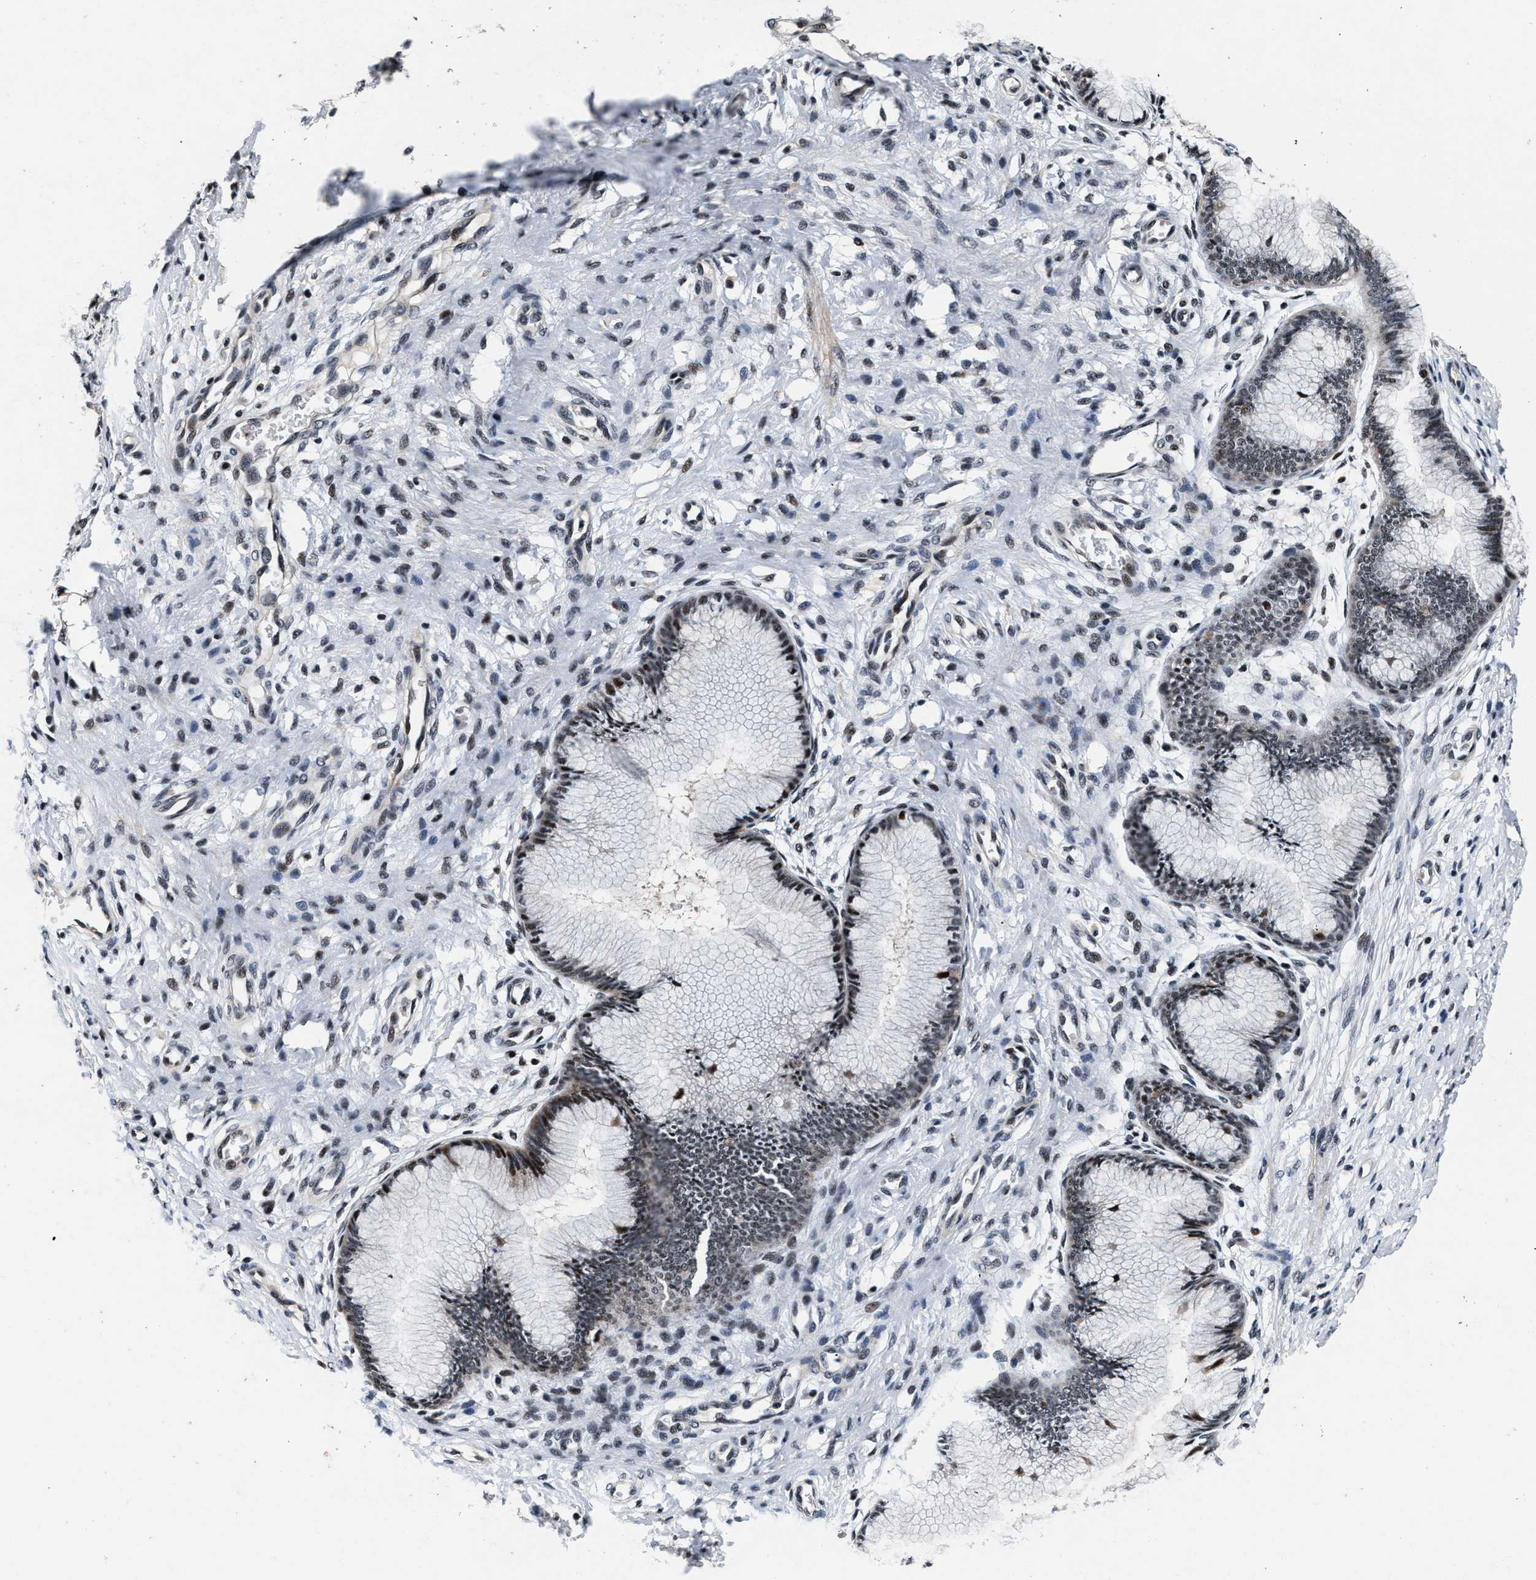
{"staining": {"intensity": "moderate", "quantity": "<25%", "location": "nuclear"}, "tissue": "cervix", "cell_type": "Glandular cells", "image_type": "normal", "snomed": [{"axis": "morphology", "description": "Normal tissue, NOS"}, {"axis": "topography", "description": "Cervix"}], "caption": "Protein analysis of unremarkable cervix reveals moderate nuclear expression in about <25% of glandular cells. (Stains: DAB (3,3'-diaminobenzidine) in brown, nuclei in blue, Microscopy: brightfield microscopy at high magnification).", "gene": "ZNF233", "patient": {"sex": "female", "age": 55}}